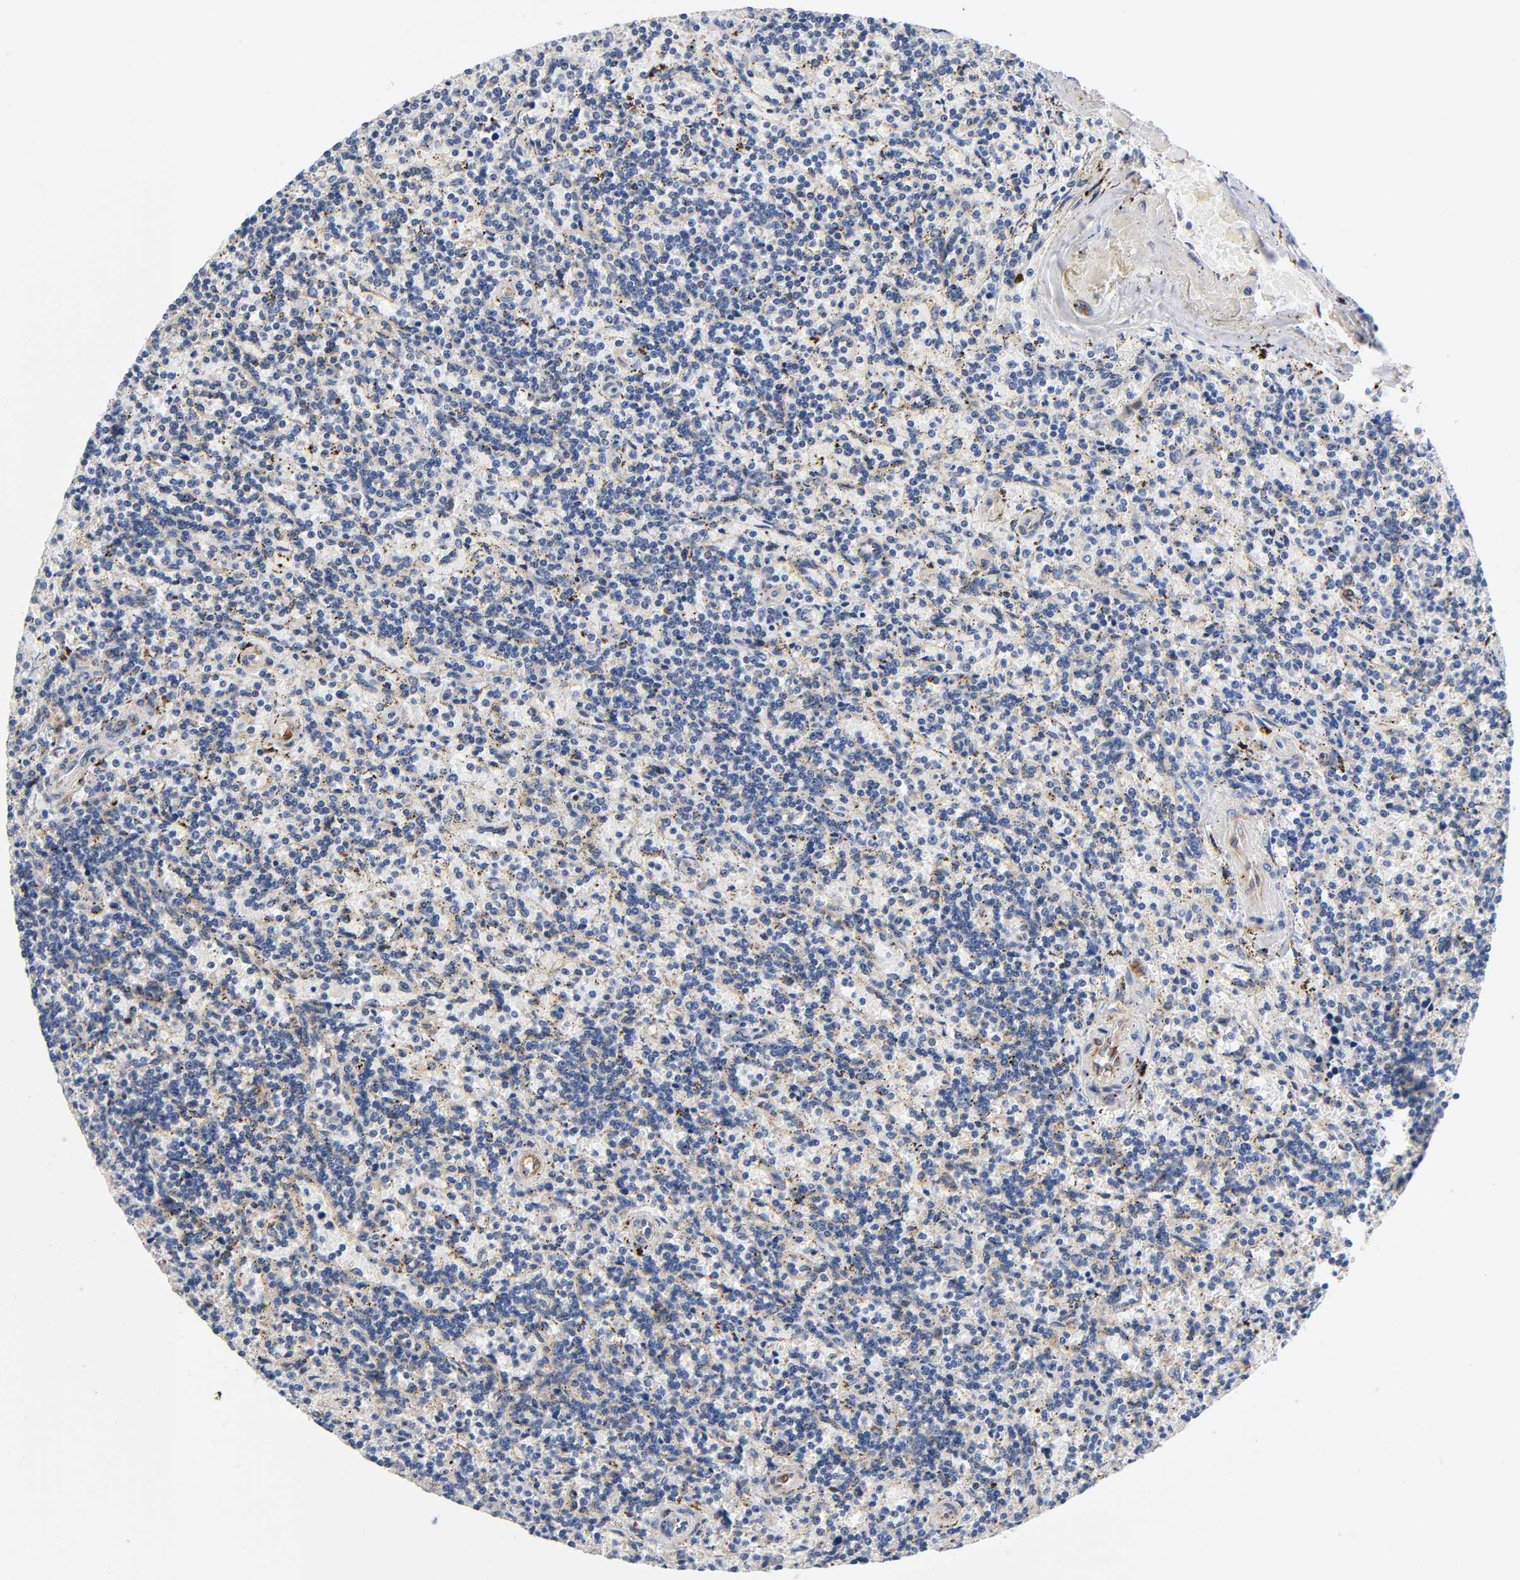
{"staining": {"intensity": "weak", "quantity": "25%-75%", "location": "cytoplasmic/membranous"}, "tissue": "lymphoma", "cell_type": "Tumor cells", "image_type": "cancer", "snomed": [{"axis": "morphology", "description": "Malignant lymphoma, non-Hodgkin's type, Low grade"}, {"axis": "topography", "description": "Spleen"}], "caption": "Human lymphoma stained for a protein (brown) demonstrates weak cytoplasmic/membranous positive staining in approximately 25%-75% of tumor cells.", "gene": "SOS2", "patient": {"sex": "male", "age": 73}}